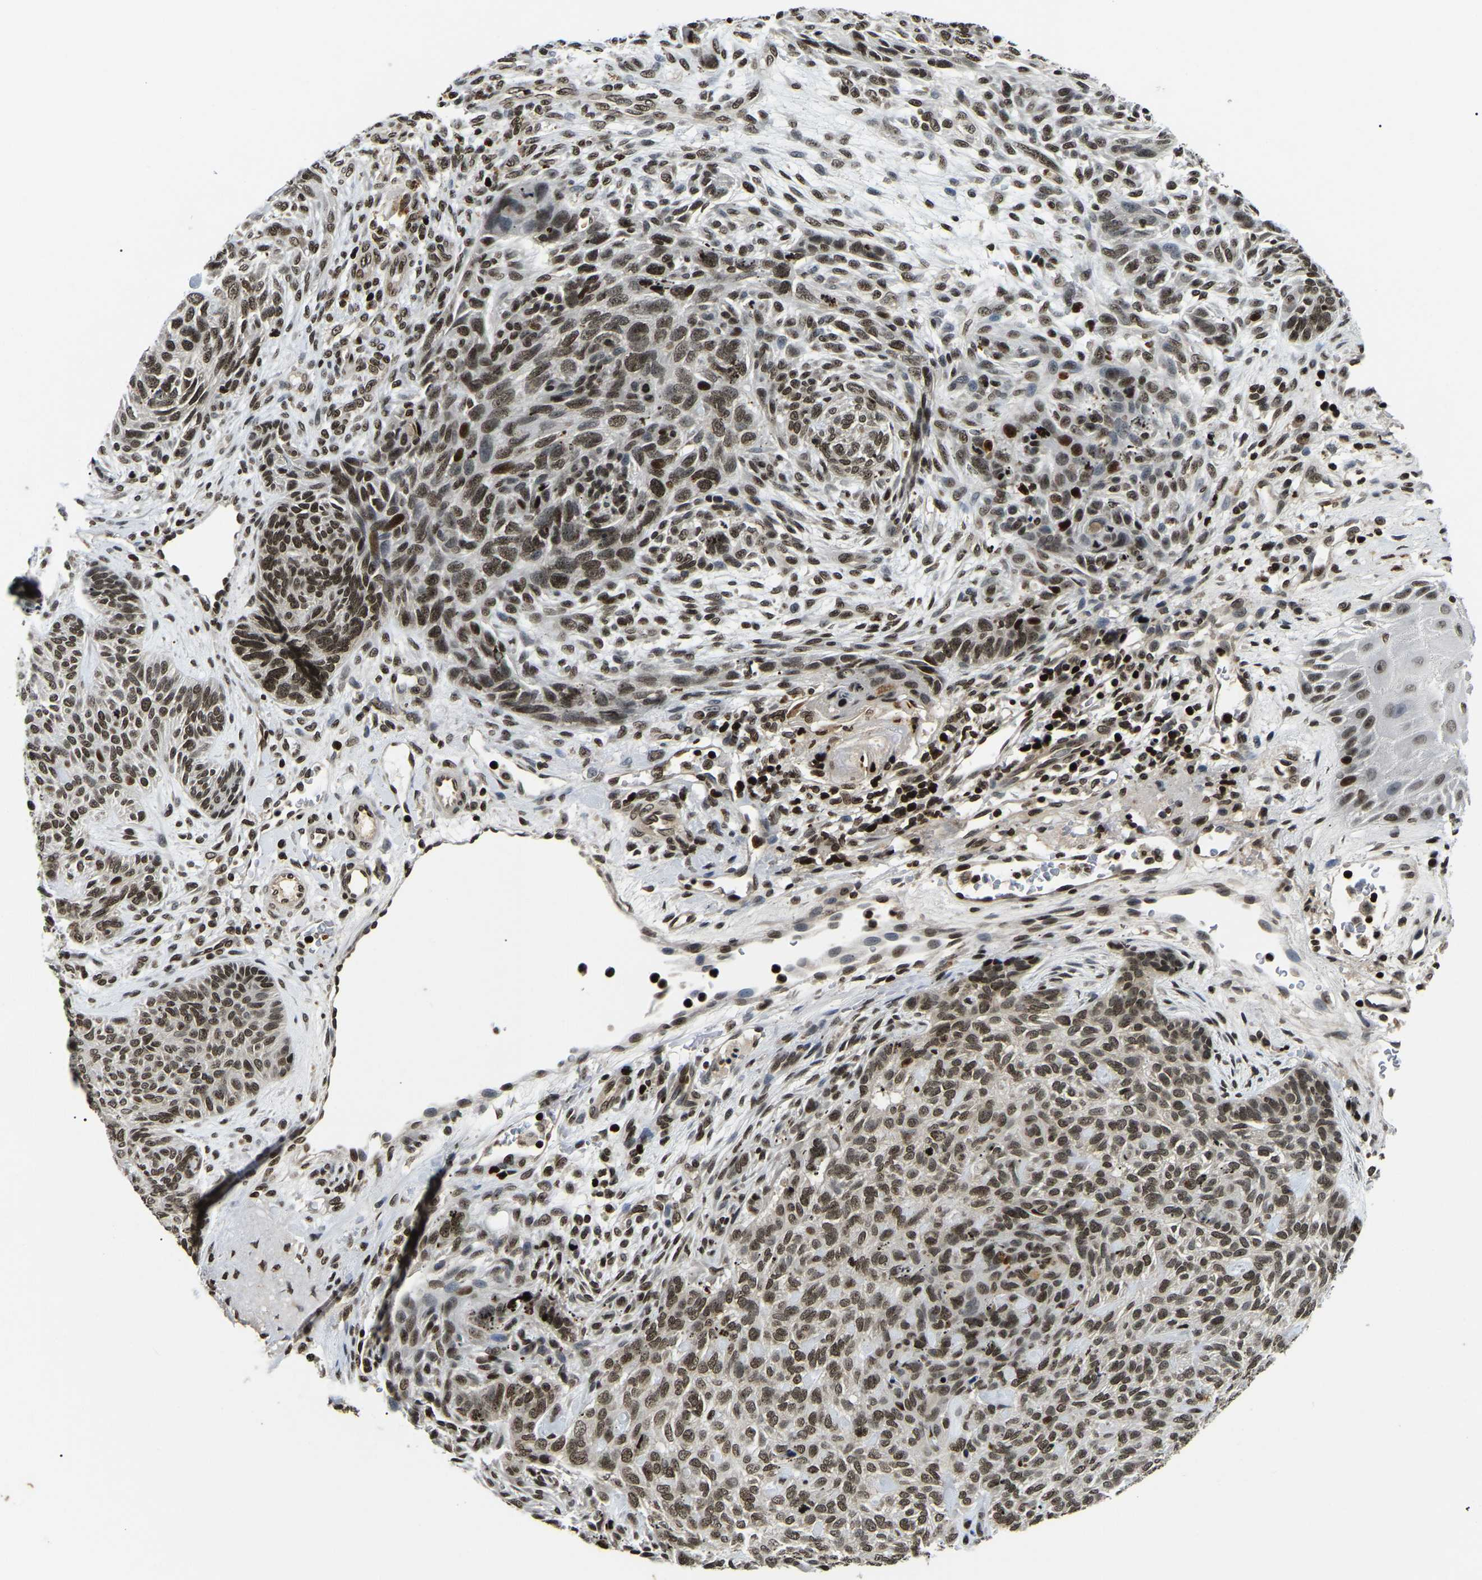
{"staining": {"intensity": "moderate", "quantity": ">75%", "location": "nuclear"}, "tissue": "skin cancer", "cell_type": "Tumor cells", "image_type": "cancer", "snomed": [{"axis": "morphology", "description": "Basal cell carcinoma"}, {"axis": "topography", "description": "Skin"}], "caption": "Skin cancer (basal cell carcinoma) stained with a protein marker displays moderate staining in tumor cells.", "gene": "LRRC61", "patient": {"sex": "male", "age": 55}}